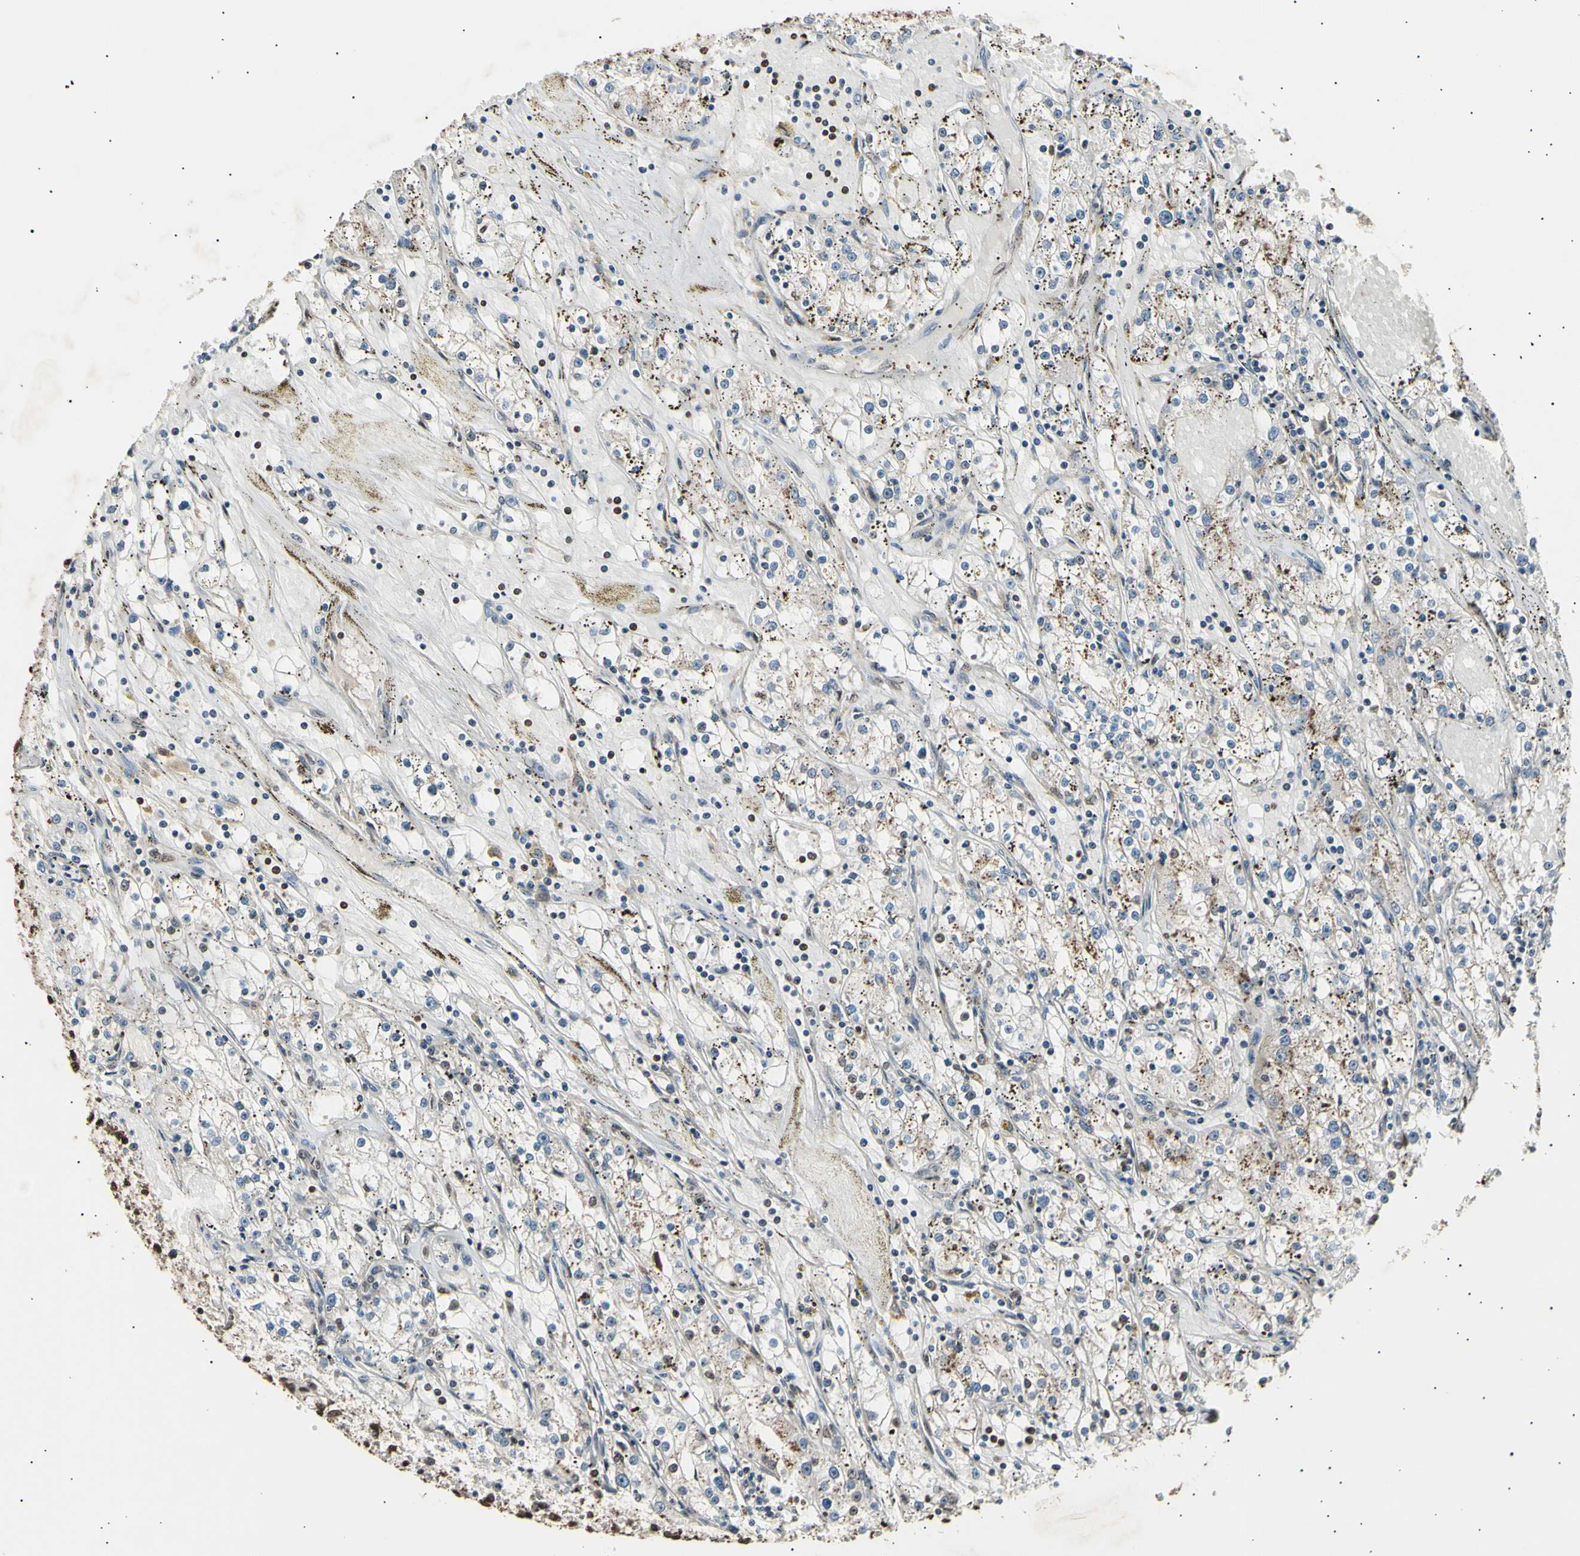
{"staining": {"intensity": "moderate", "quantity": "<25%", "location": "nuclear"}, "tissue": "renal cancer", "cell_type": "Tumor cells", "image_type": "cancer", "snomed": [{"axis": "morphology", "description": "Adenocarcinoma, NOS"}, {"axis": "topography", "description": "Kidney"}], "caption": "Human renal adenocarcinoma stained for a protein (brown) demonstrates moderate nuclear positive staining in about <25% of tumor cells.", "gene": "ANAPC7", "patient": {"sex": "male", "age": 56}}